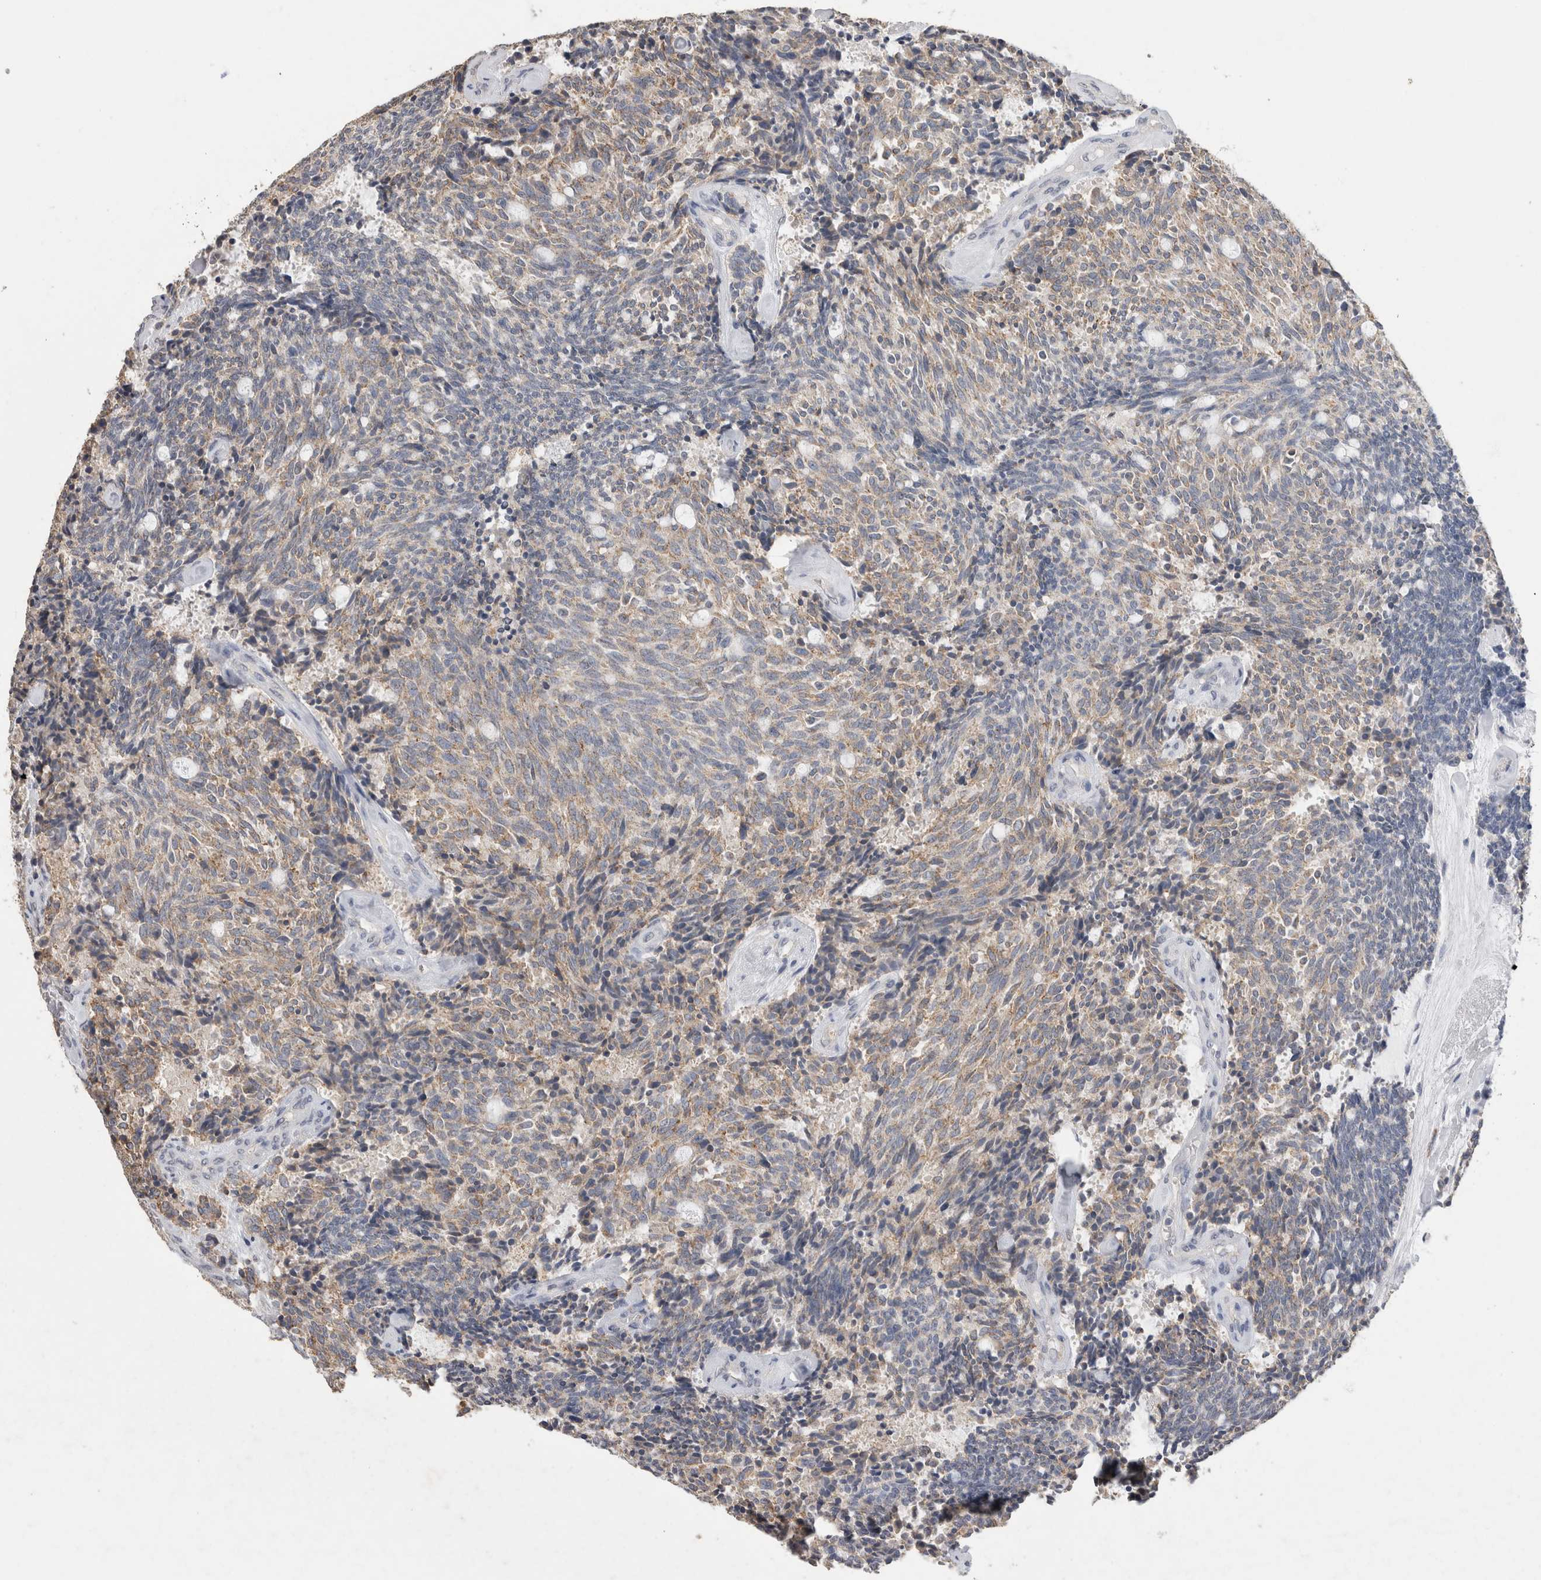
{"staining": {"intensity": "weak", "quantity": "25%-75%", "location": "cytoplasmic/membranous"}, "tissue": "carcinoid", "cell_type": "Tumor cells", "image_type": "cancer", "snomed": [{"axis": "morphology", "description": "Carcinoid, malignant, NOS"}, {"axis": "topography", "description": "Pancreas"}], "caption": "The image shows staining of malignant carcinoid, revealing weak cytoplasmic/membranous protein positivity (brown color) within tumor cells.", "gene": "CNTFR", "patient": {"sex": "female", "age": 54}}